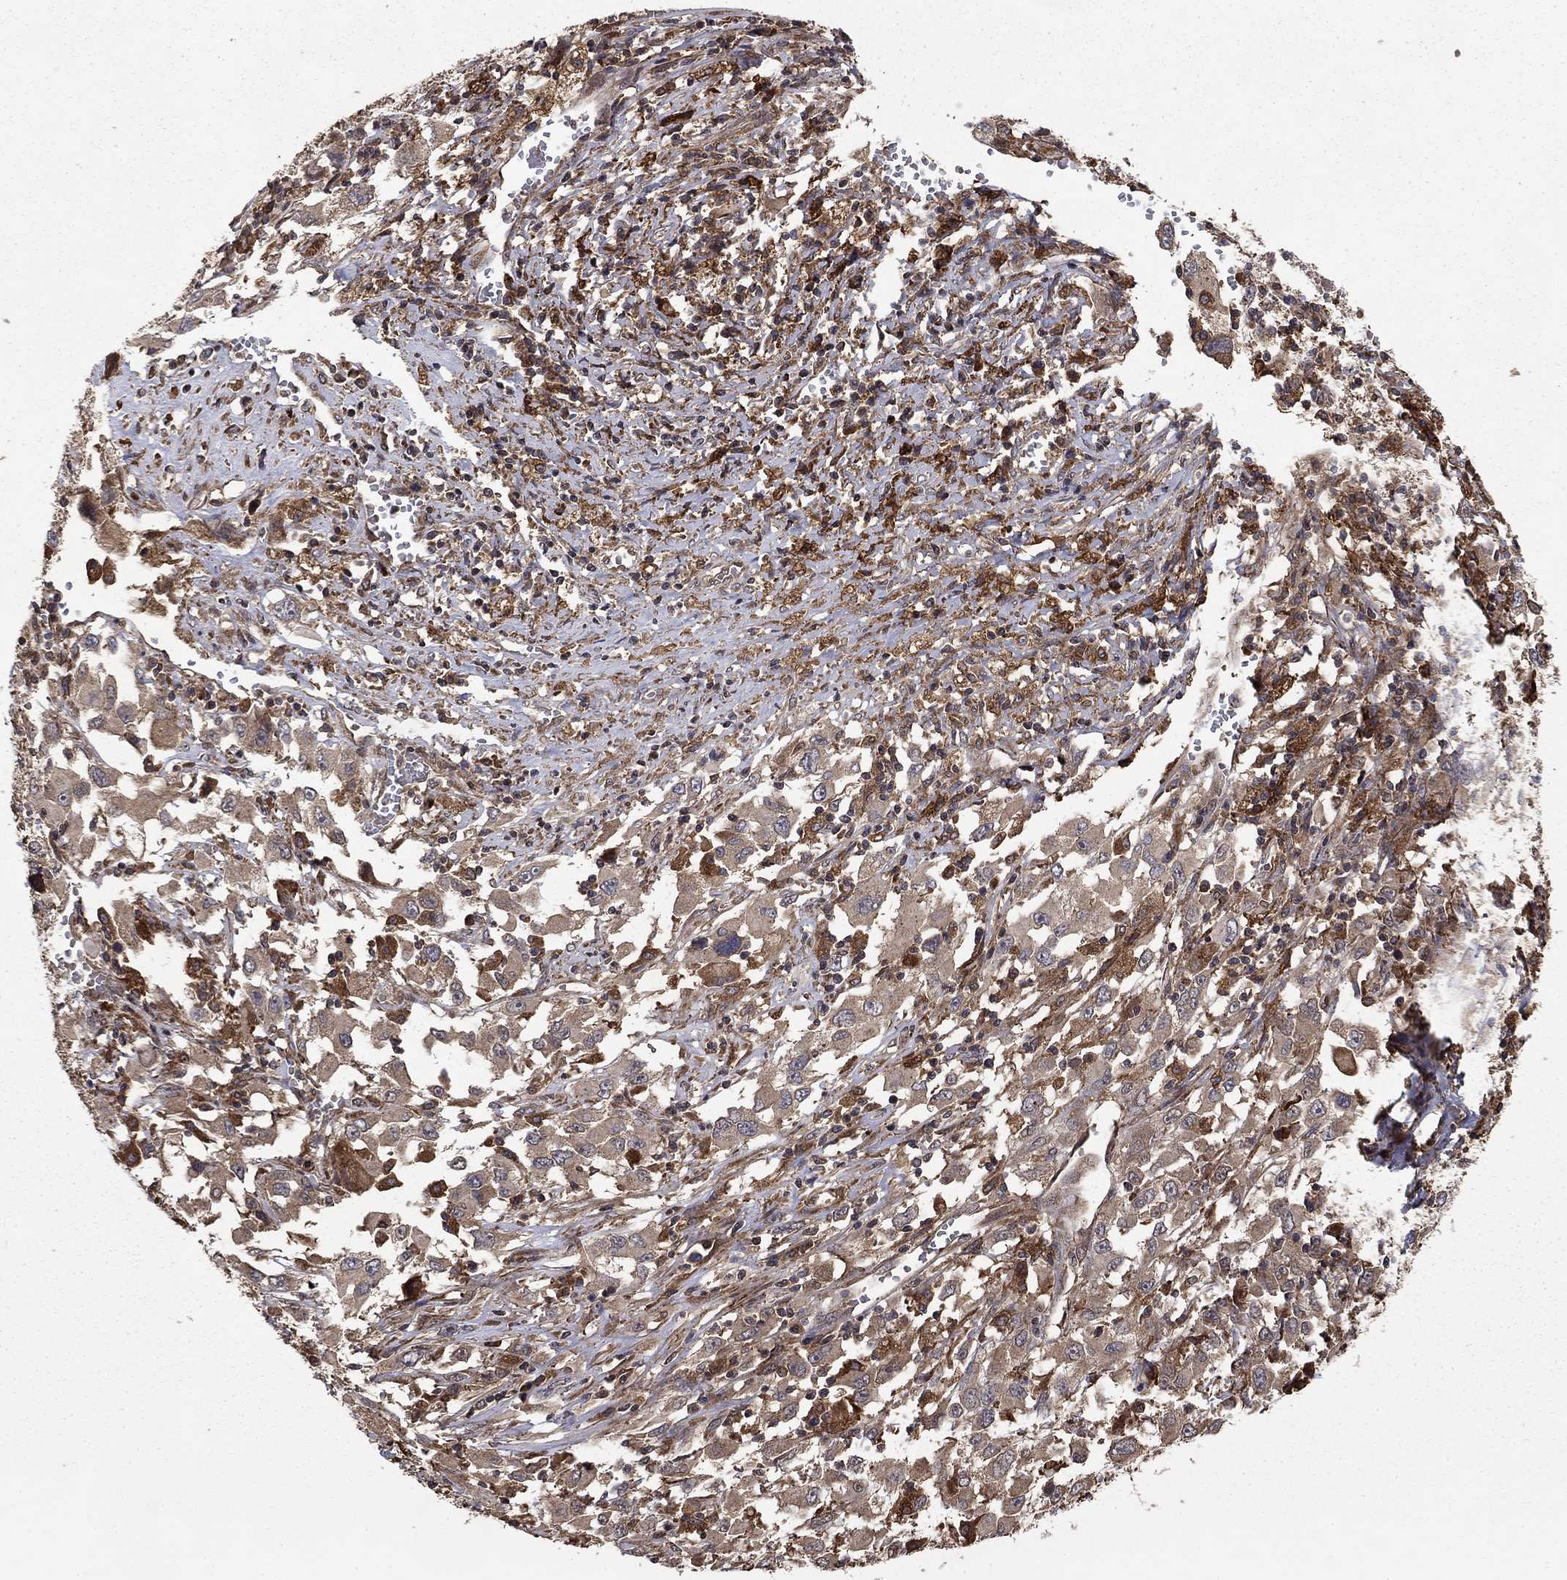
{"staining": {"intensity": "moderate", "quantity": "25%-75%", "location": "cytoplasmic/membranous"}, "tissue": "melanoma", "cell_type": "Tumor cells", "image_type": "cancer", "snomed": [{"axis": "morphology", "description": "Malignant melanoma, Metastatic site"}, {"axis": "topography", "description": "Soft tissue"}], "caption": "This image shows melanoma stained with immunohistochemistry to label a protein in brown. The cytoplasmic/membranous of tumor cells show moderate positivity for the protein. Nuclei are counter-stained blue.", "gene": "BABAM2", "patient": {"sex": "male", "age": 50}}